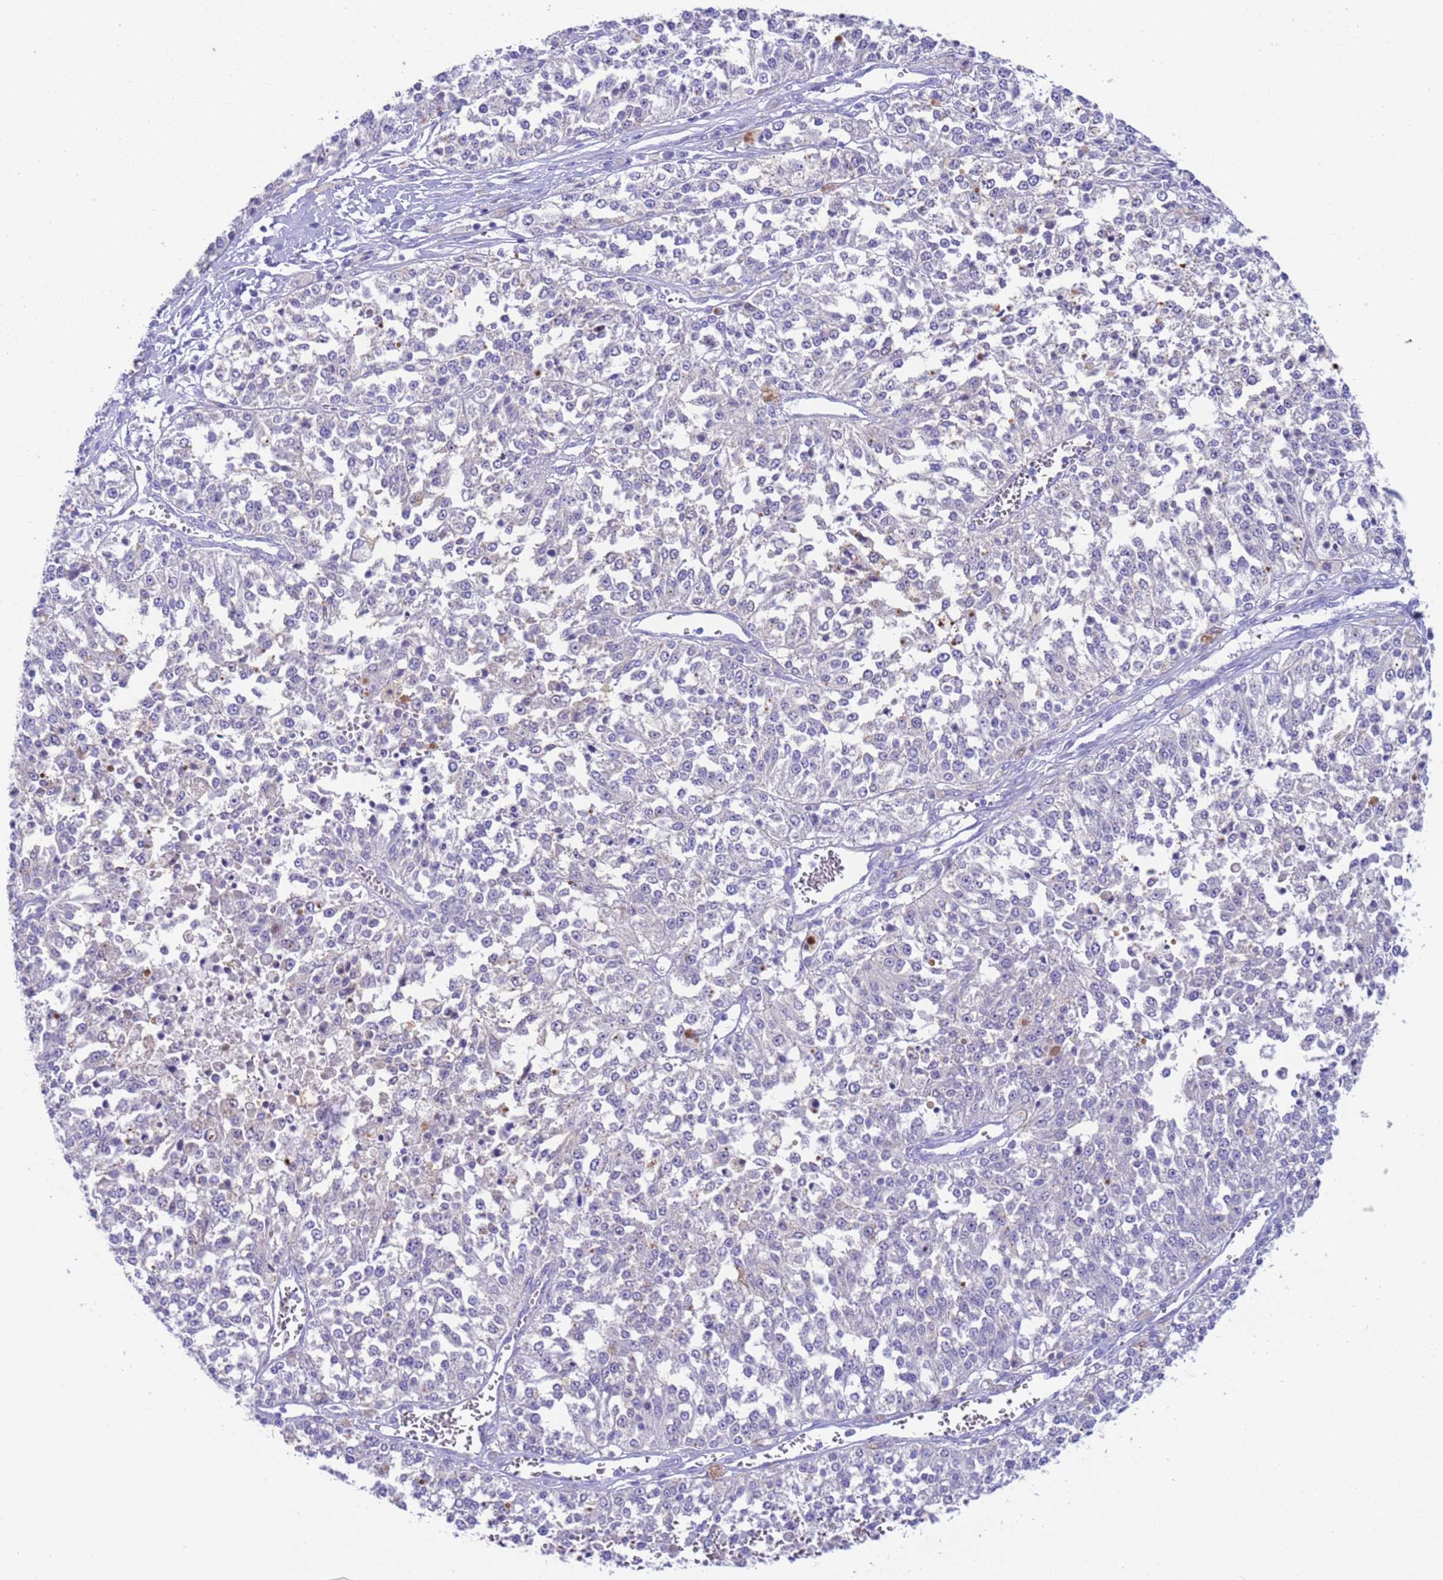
{"staining": {"intensity": "negative", "quantity": "none", "location": "none"}, "tissue": "melanoma", "cell_type": "Tumor cells", "image_type": "cancer", "snomed": [{"axis": "morphology", "description": "Malignant melanoma, NOS"}, {"axis": "topography", "description": "Skin"}], "caption": "An immunohistochemistry histopathology image of malignant melanoma is shown. There is no staining in tumor cells of malignant melanoma.", "gene": "USP38", "patient": {"sex": "female", "age": 64}}